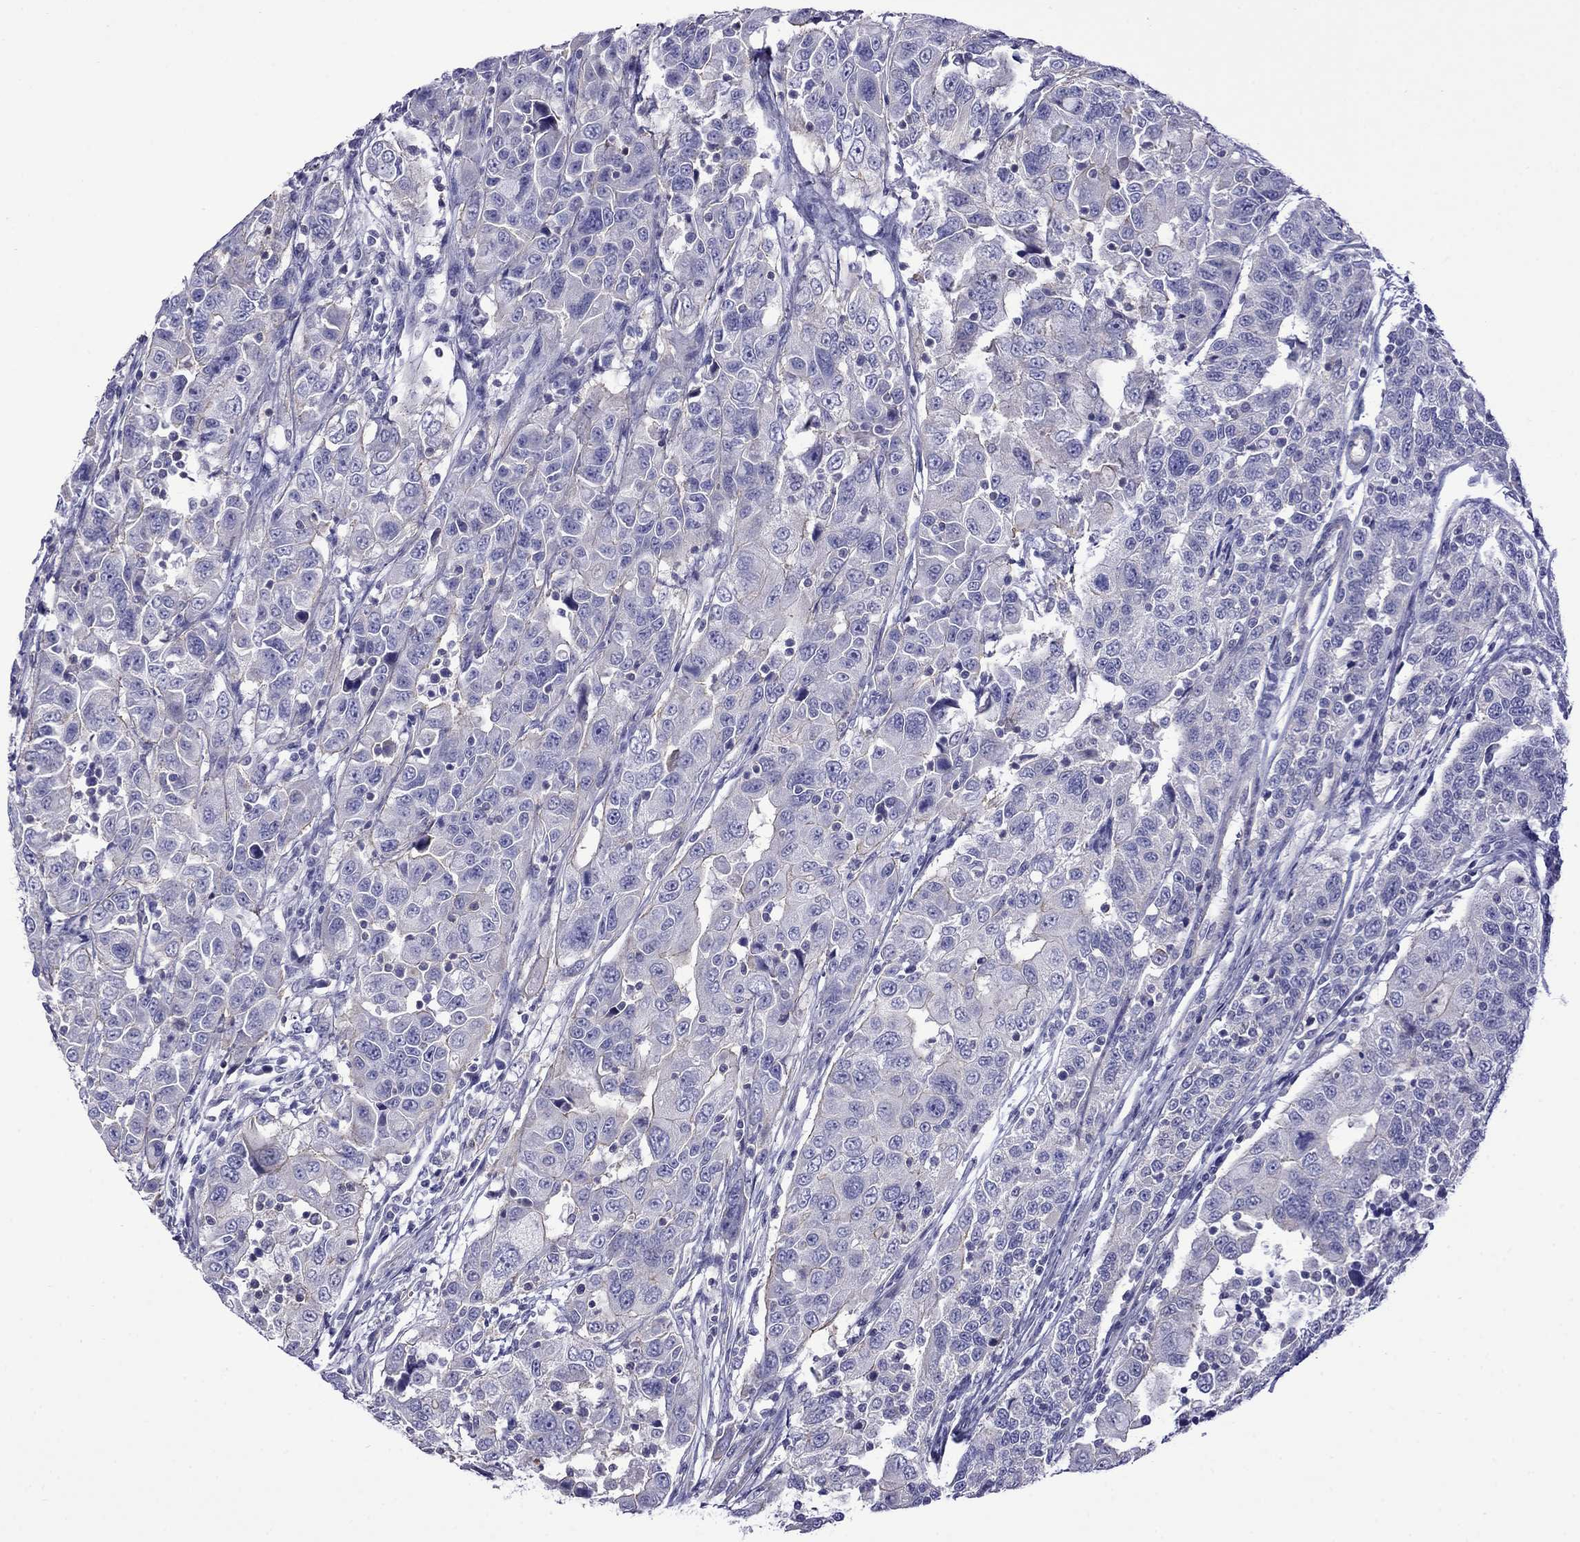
{"staining": {"intensity": "negative", "quantity": "none", "location": "none"}, "tissue": "urothelial cancer", "cell_type": "Tumor cells", "image_type": "cancer", "snomed": [{"axis": "morphology", "description": "Urothelial carcinoma, NOS"}, {"axis": "morphology", "description": "Urothelial carcinoma, High grade"}, {"axis": "topography", "description": "Urinary bladder"}], "caption": "High magnification brightfield microscopy of urothelial cancer stained with DAB (3,3'-diaminobenzidine) (brown) and counterstained with hematoxylin (blue): tumor cells show no significant expression.", "gene": "STAR", "patient": {"sex": "female", "age": 73}}